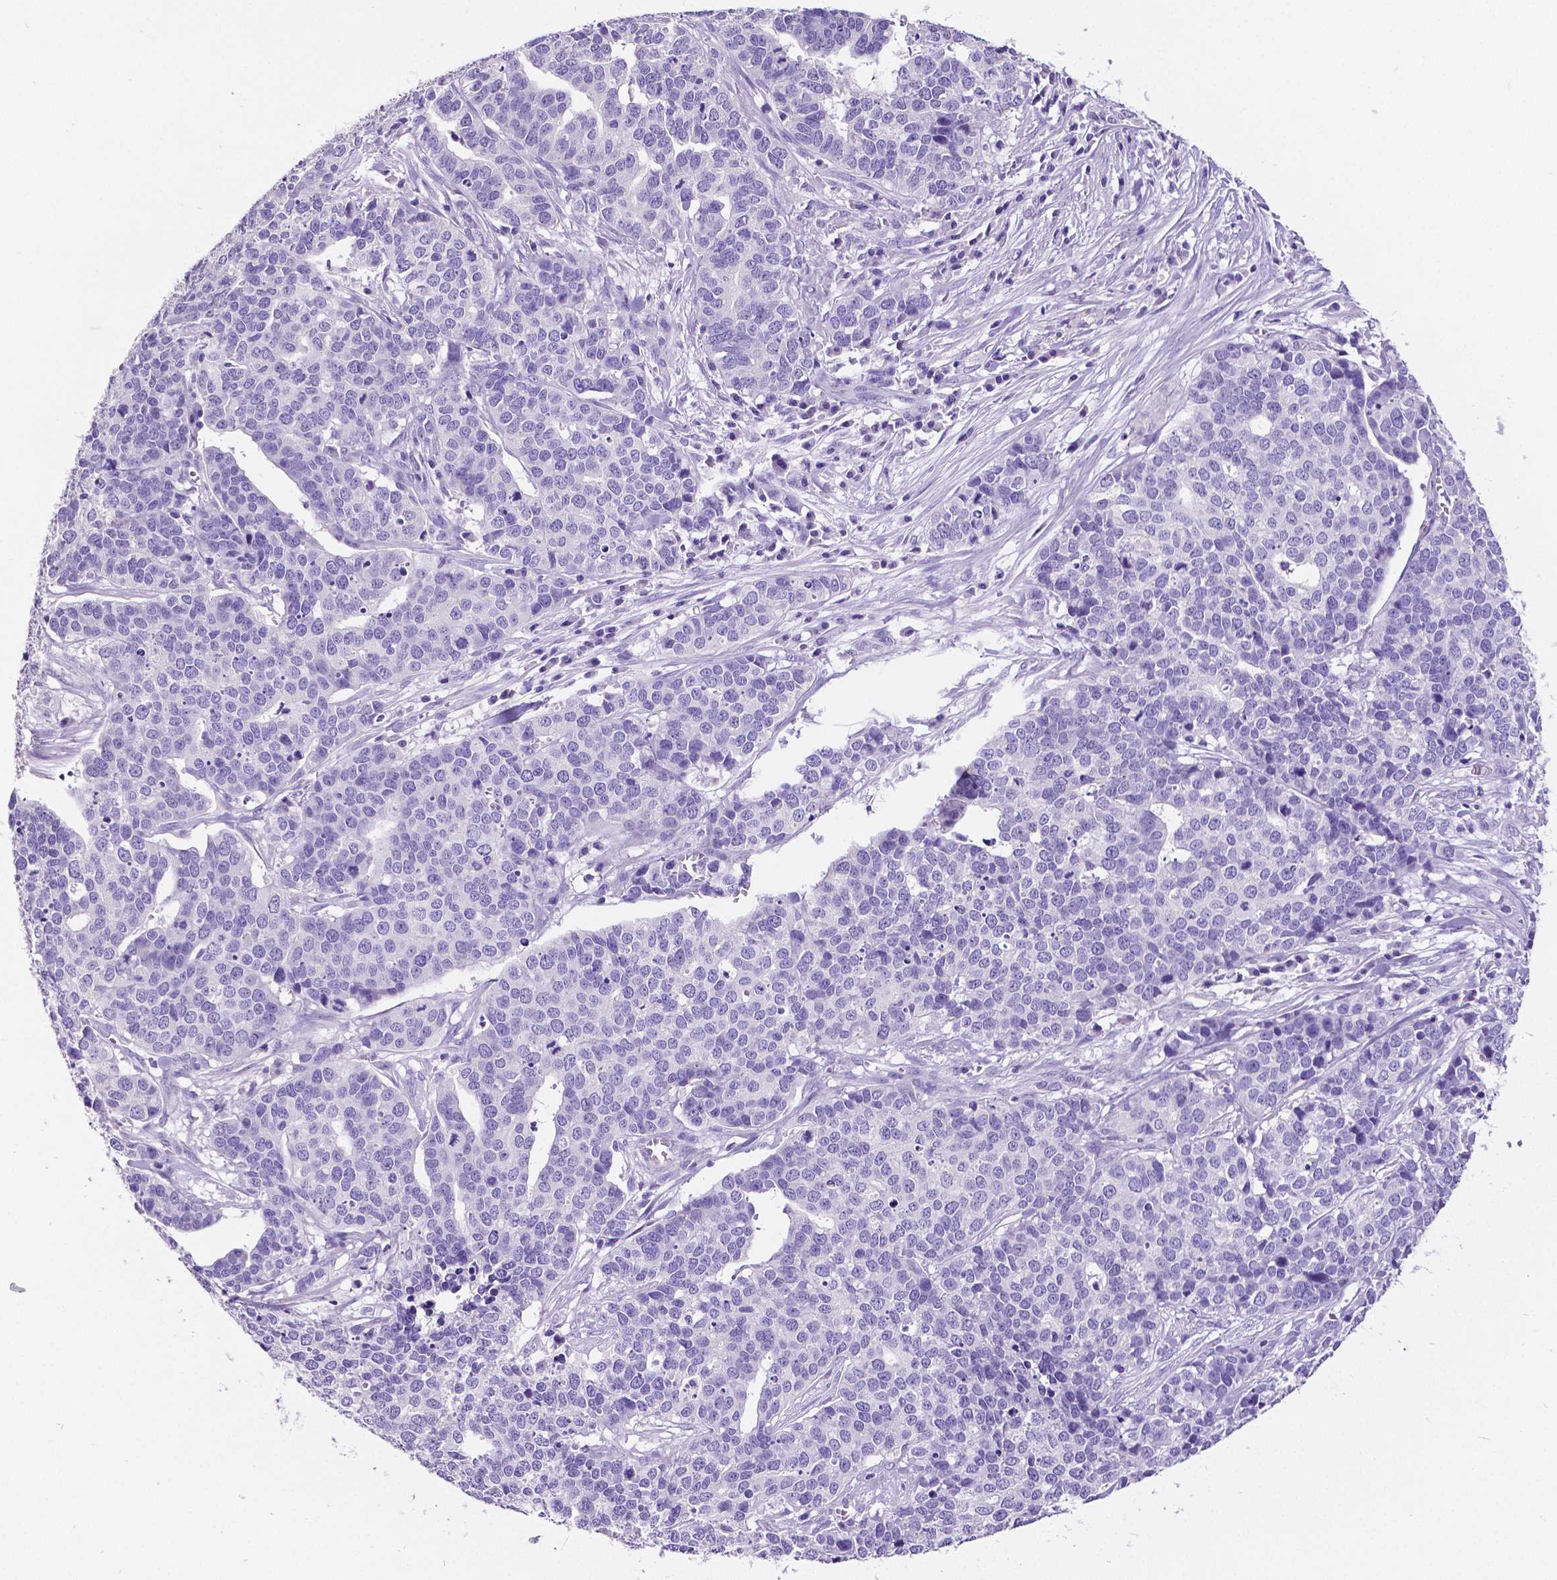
{"staining": {"intensity": "negative", "quantity": "none", "location": "none"}, "tissue": "ovarian cancer", "cell_type": "Tumor cells", "image_type": "cancer", "snomed": [{"axis": "morphology", "description": "Carcinoma, endometroid"}, {"axis": "topography", "description": "Ovary"}], "caption": "Ovarian cancer (endometroid carcinoma) stained for a protein using immunohistochemistry reveals no positivity tumor cells.", "gene": "SATB2", "patient": {"sex": "female", "age": 65}}